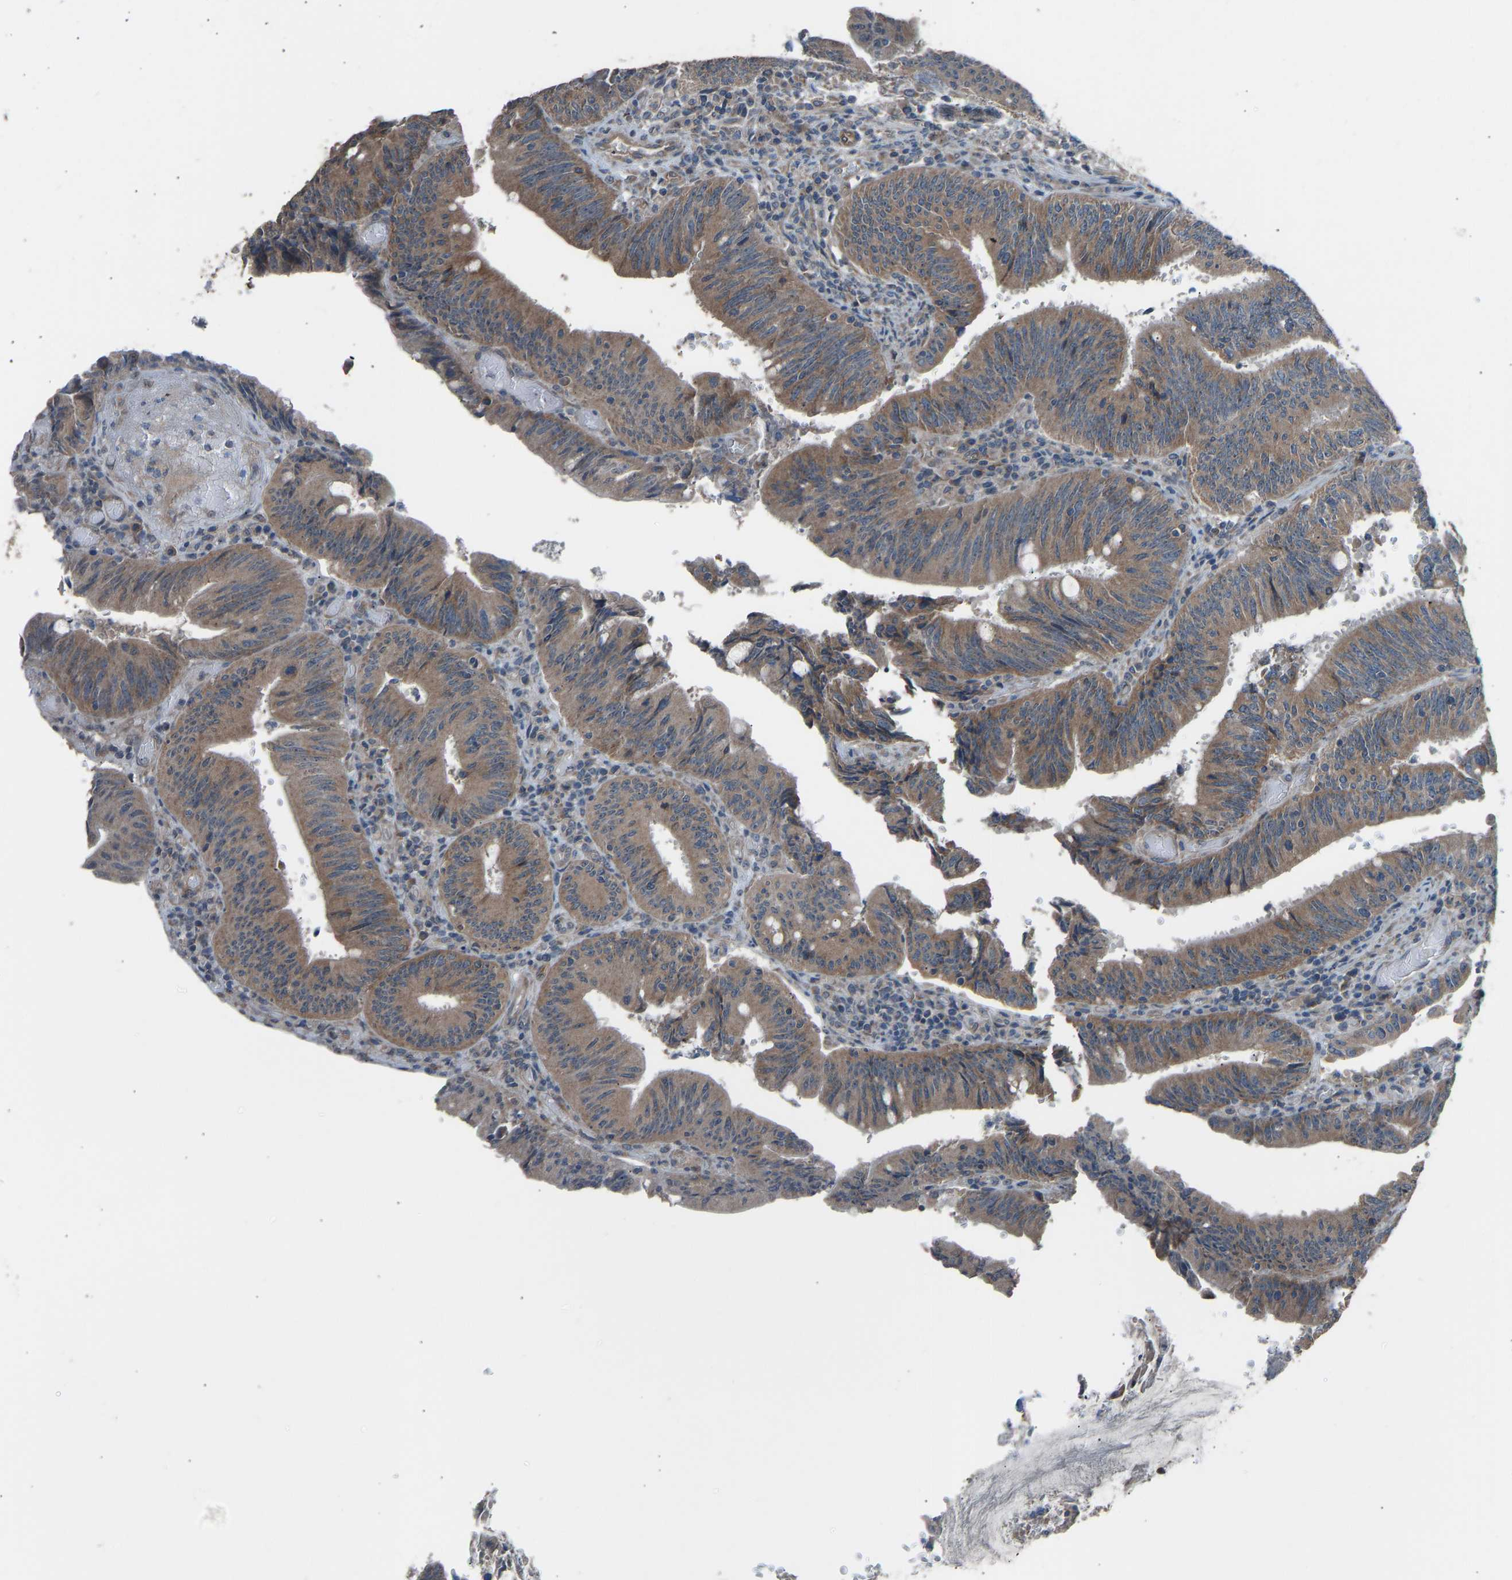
{"staining": {"intensity": "moderate", "quantity": ">75%", "location": "cytoplasmic/membranous"}, "tissue": "colorectal cancer", "cell_type": "Tumor cells", "image_type": "cancer", "snomed": [{"axis": "morphology", "description": "Normal tissue, NOS"}, {"axis": "morphology", "description": "Adenocarcinoma, NOS"}, {"axis": "topography", "description": "Rectum"}], "caption": "An image of colorectal cancer stained for a protein exhibits moderate cytoplasmic/membranous brown staining in tumor cells.", "gene": "SLC43A1", "patient": {"sex": "female", "age": 66}}